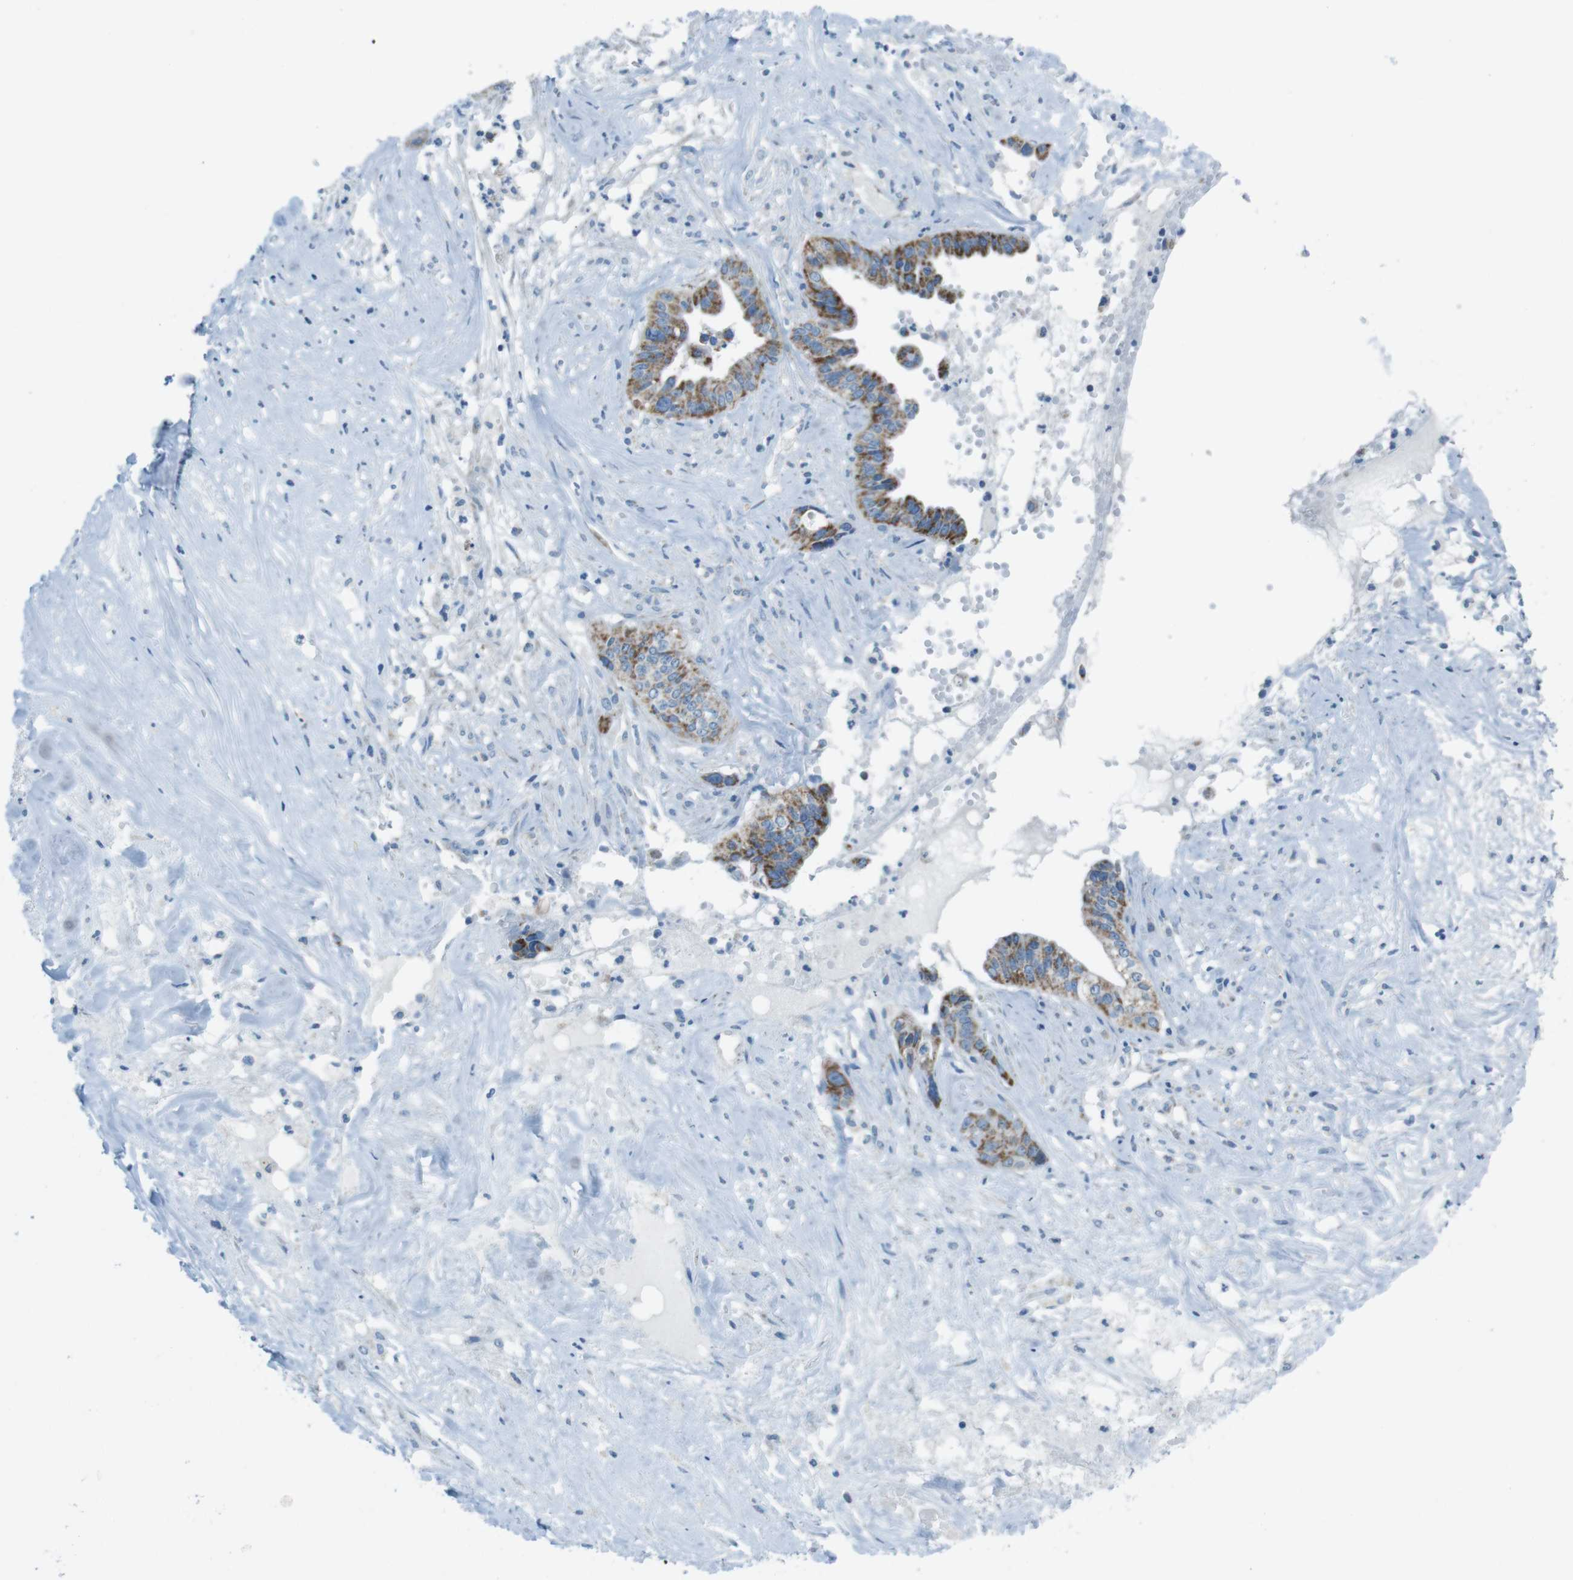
{"staining": {"intensity": "strong", "quantity": "25%-75%", "location": "cytoplasmic/membranous"}, "tissue": "liver cancer", "cell_type": "Tumor cells", "image_type": "cancer", "snomed": [{"axis": "morphology", "description": "Cholangiocarcinoma"}, {"axis": "topography", "description": "Liver"}], "caption": "Immunohistochemistry of cholangiocarcinoma (liver) exhibits high levels of strong cytoplasmic/membranous expression in approximately 25%-75% of tumor cells.", "gene": "DNAJA3", "patient": {"sex": "female", "age": 61}}